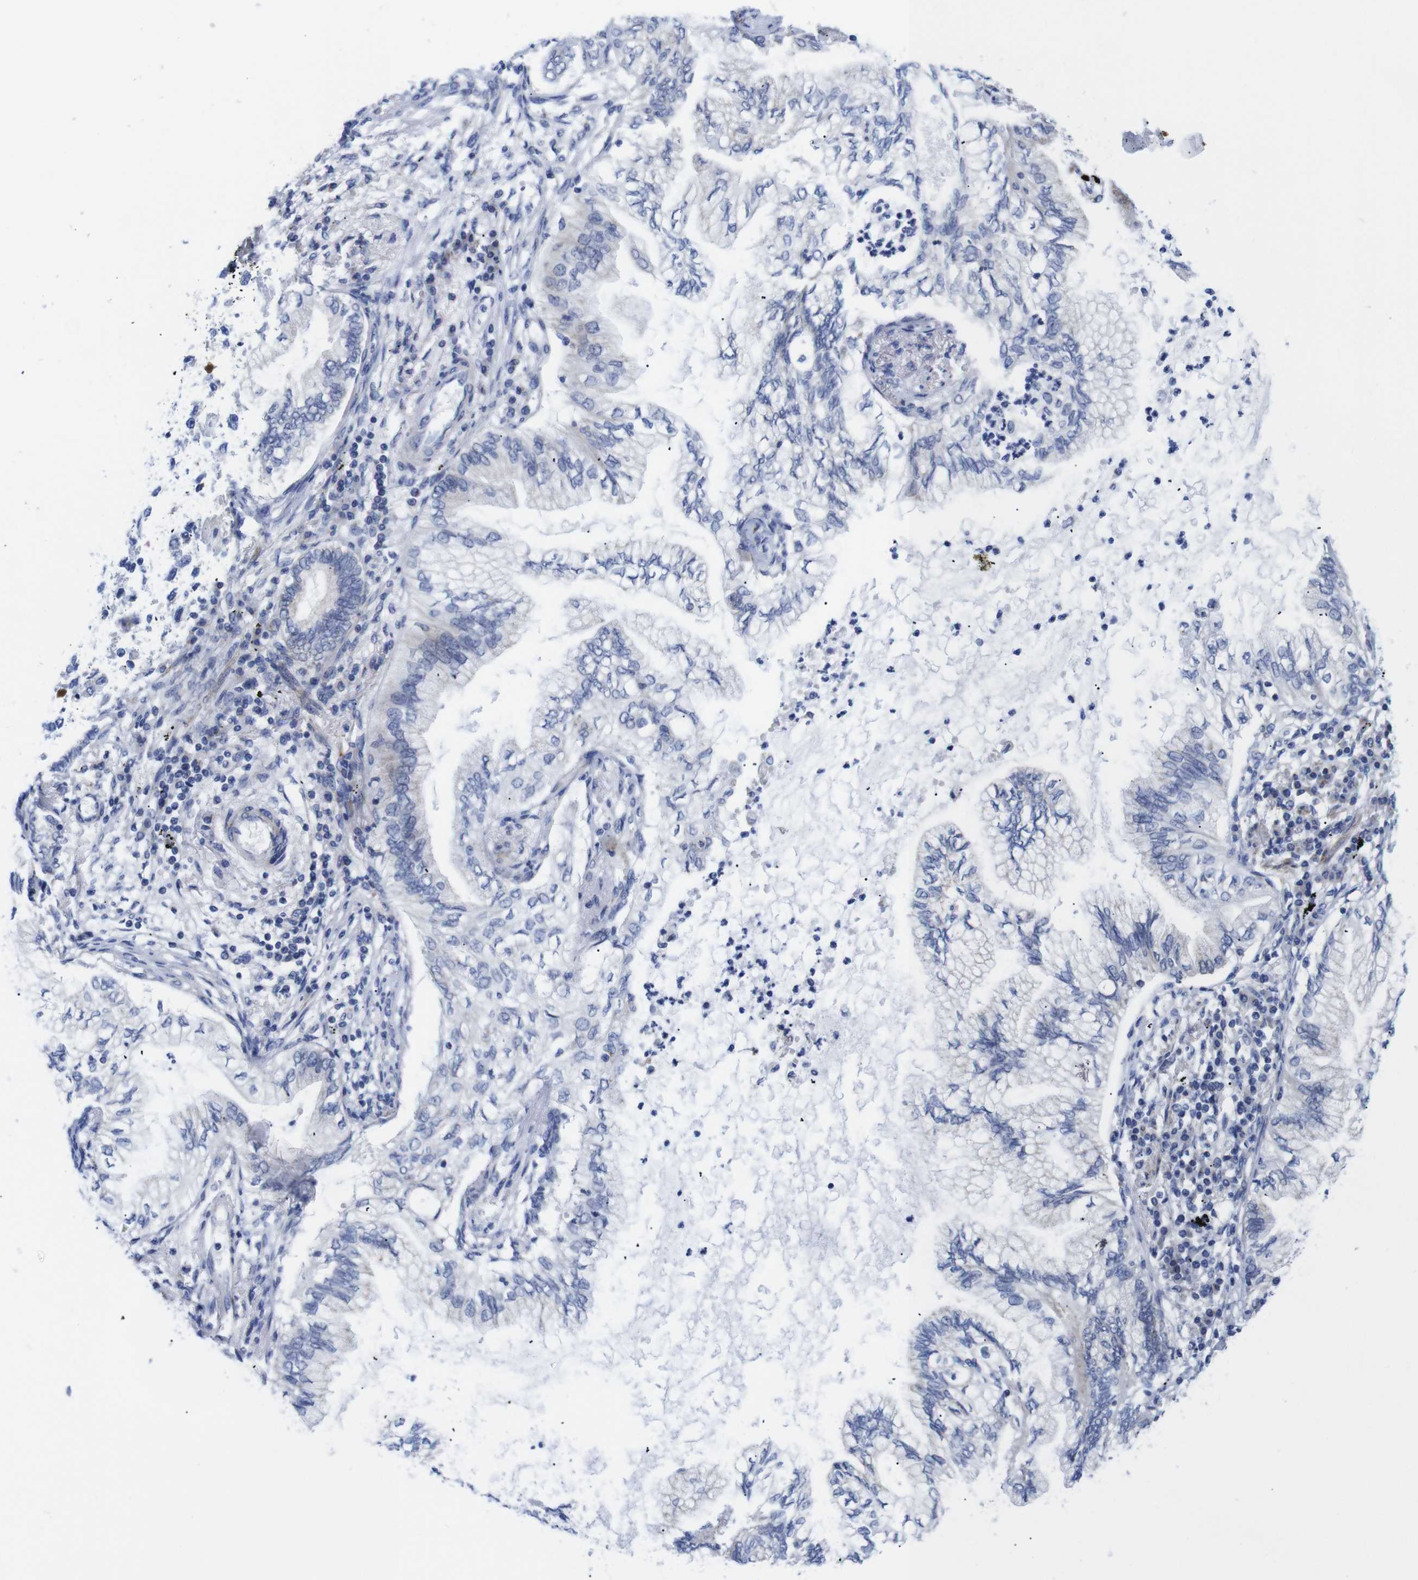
{"staining": {"intensity": "negative", "quantity": "none", "location": "none"}, "tissue": "lung cancer", "cell_type": "Tumor cells", "image_type": "cancer", "snomed": [{"axis": "morphology", "description": "Normal tissue, NOS"}, {"axis": "morphology", "description": "Adenocarcinoma, NOS"}, {"axis": "topography", "description": "Bronchus"}, {"axis": "topography", "description": "Lung"}], "caption": "Histopathology image shows no protein expression in tumor cells of lung adenocarcinoma tissue. (DAB immunohistochemistry with hematoxylin counter stain).", "gene": "LRRC55", "patient": {"sex": "female", "age": 70}}